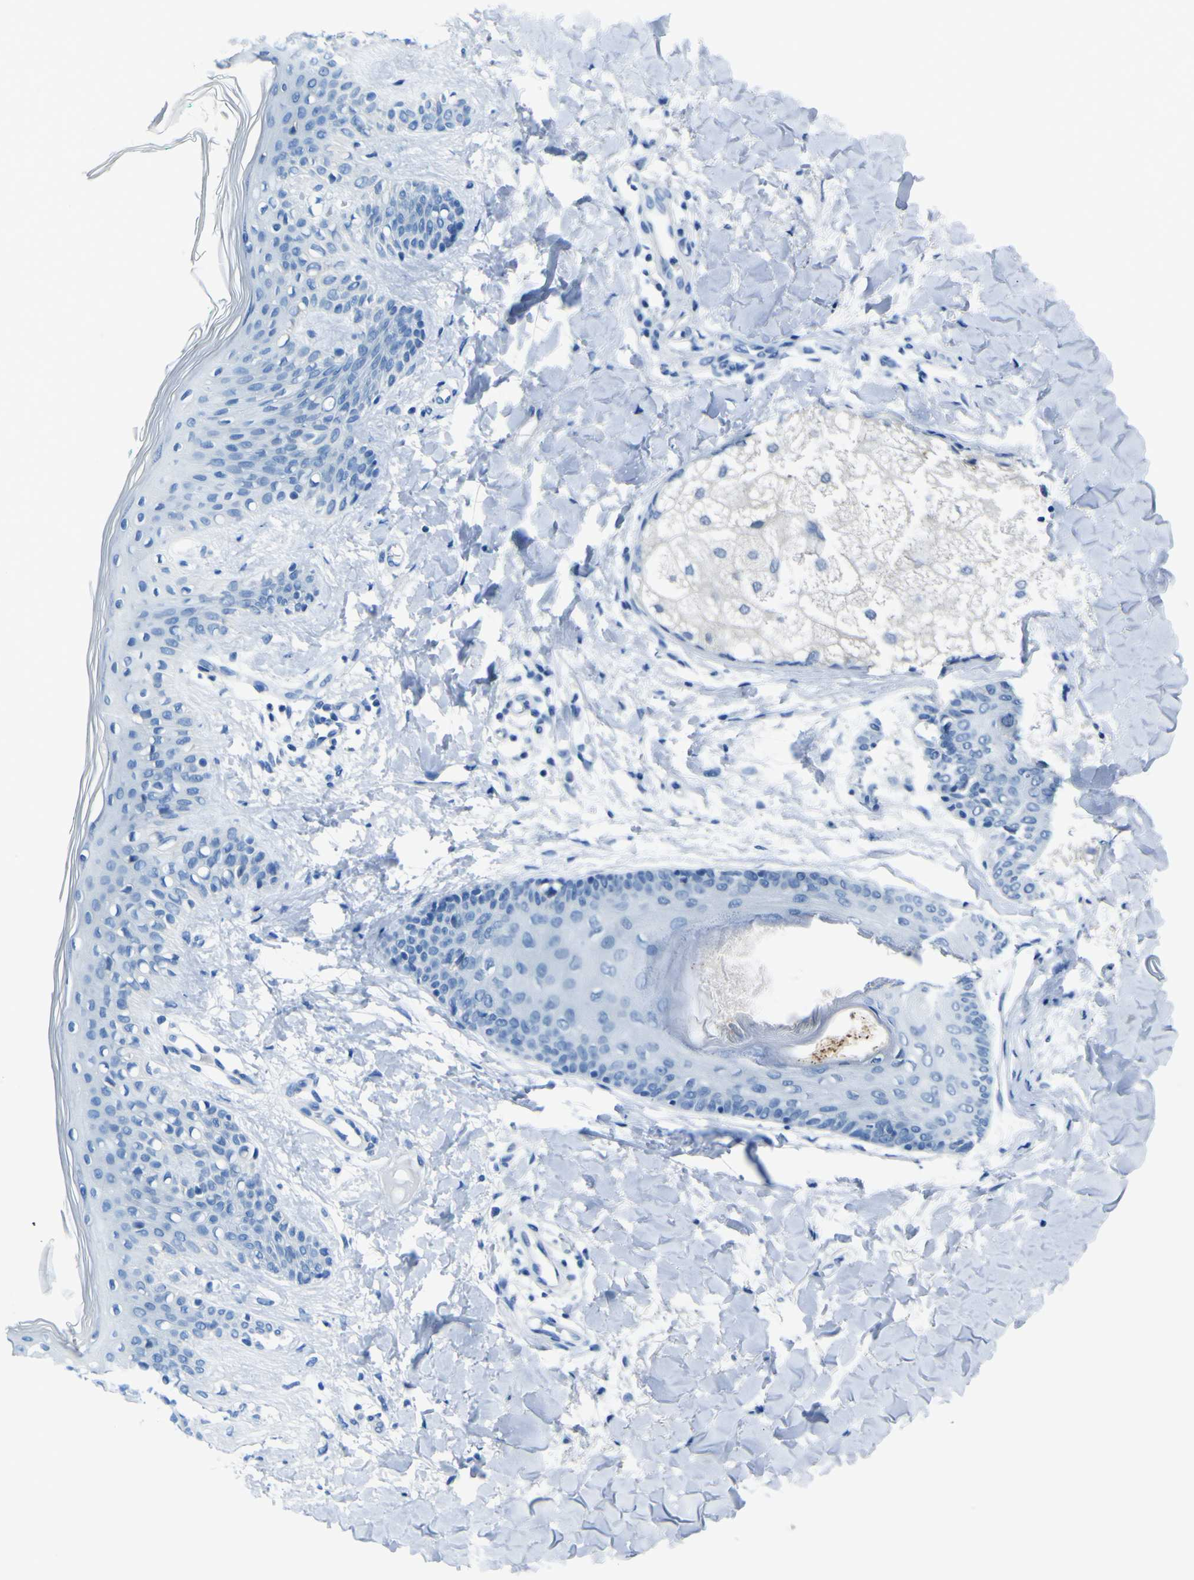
{"staining": {"intensity": "negative", "quantity": "none", "location": "none"}, "tissue": "skin", "cell_type": "Fibroblasts", "image_type": "normal", "snomed": [{"axis": "morphology", "description": "Normal tissue, NOS"}, {"axis": "topography", "description": "Skin"}], "caption": "Protein analysis of unremarkable skin displays no significant expression in fibroblasts.", "gene": "PHKG1", "patient": {"sex": "male", "age": 16}}